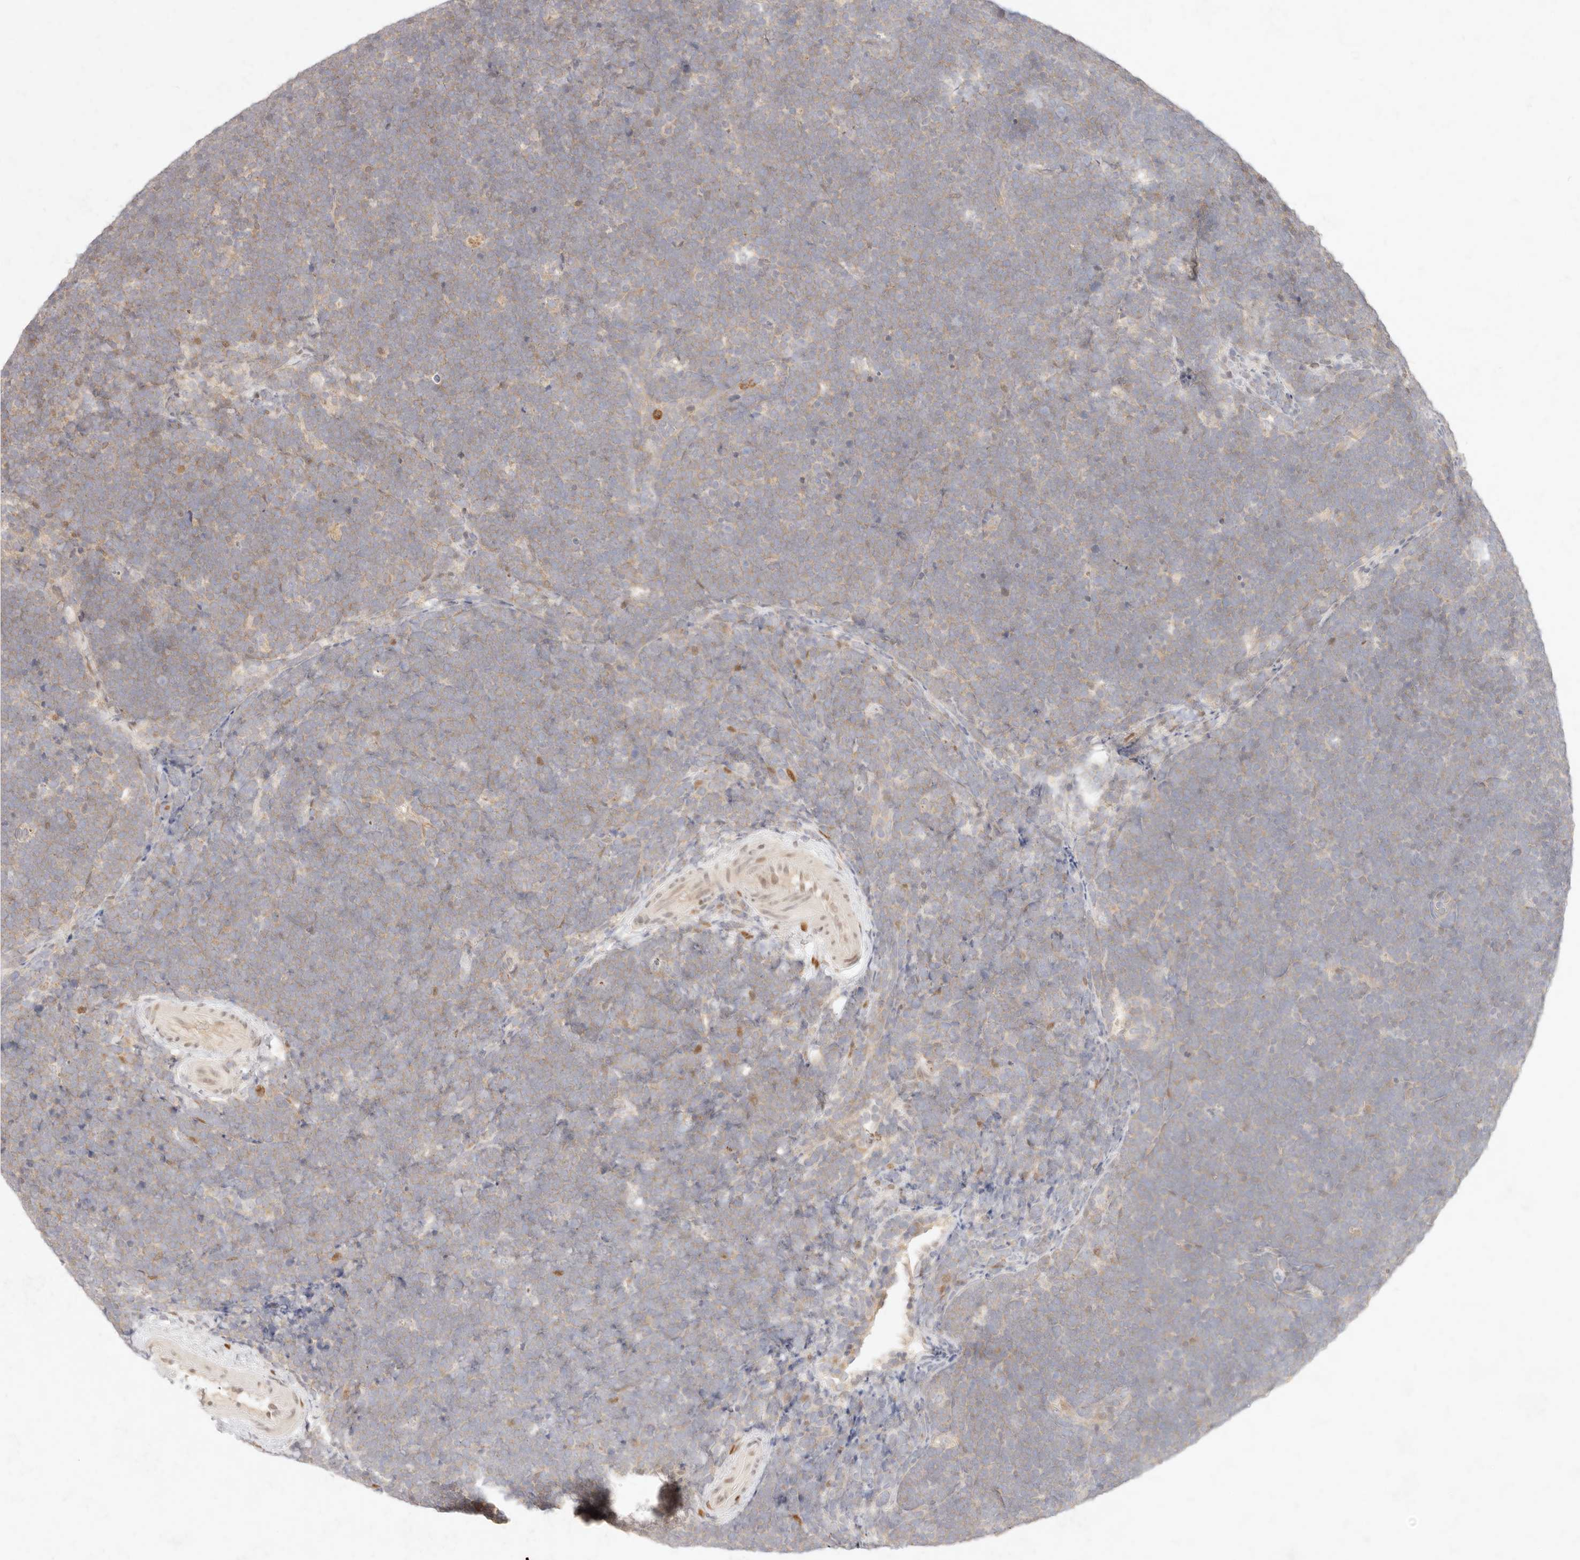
{"staining": {"intensity": "weak", "quantity": ">75%", "location": "cytoplasmic/membranous"}, "tissue": "lymphoma", "cell_type": "Tumor cells", "image_type": "cancer", "snomed": [{"axis": "morphology", "description": "Malignant lymphoma, non-Hodgkin's type, High grade"}, {"axis": "topography", "description": "Lymph node"}], "caption": "High-grade malignant lymphoma, non-Hodgkin's type tissue shows weak cytoplasmic/membranous staining in approximately >75% of tumor cells", "gene": "ASCL3", "patient": {"sex": "male", "age": 13}}